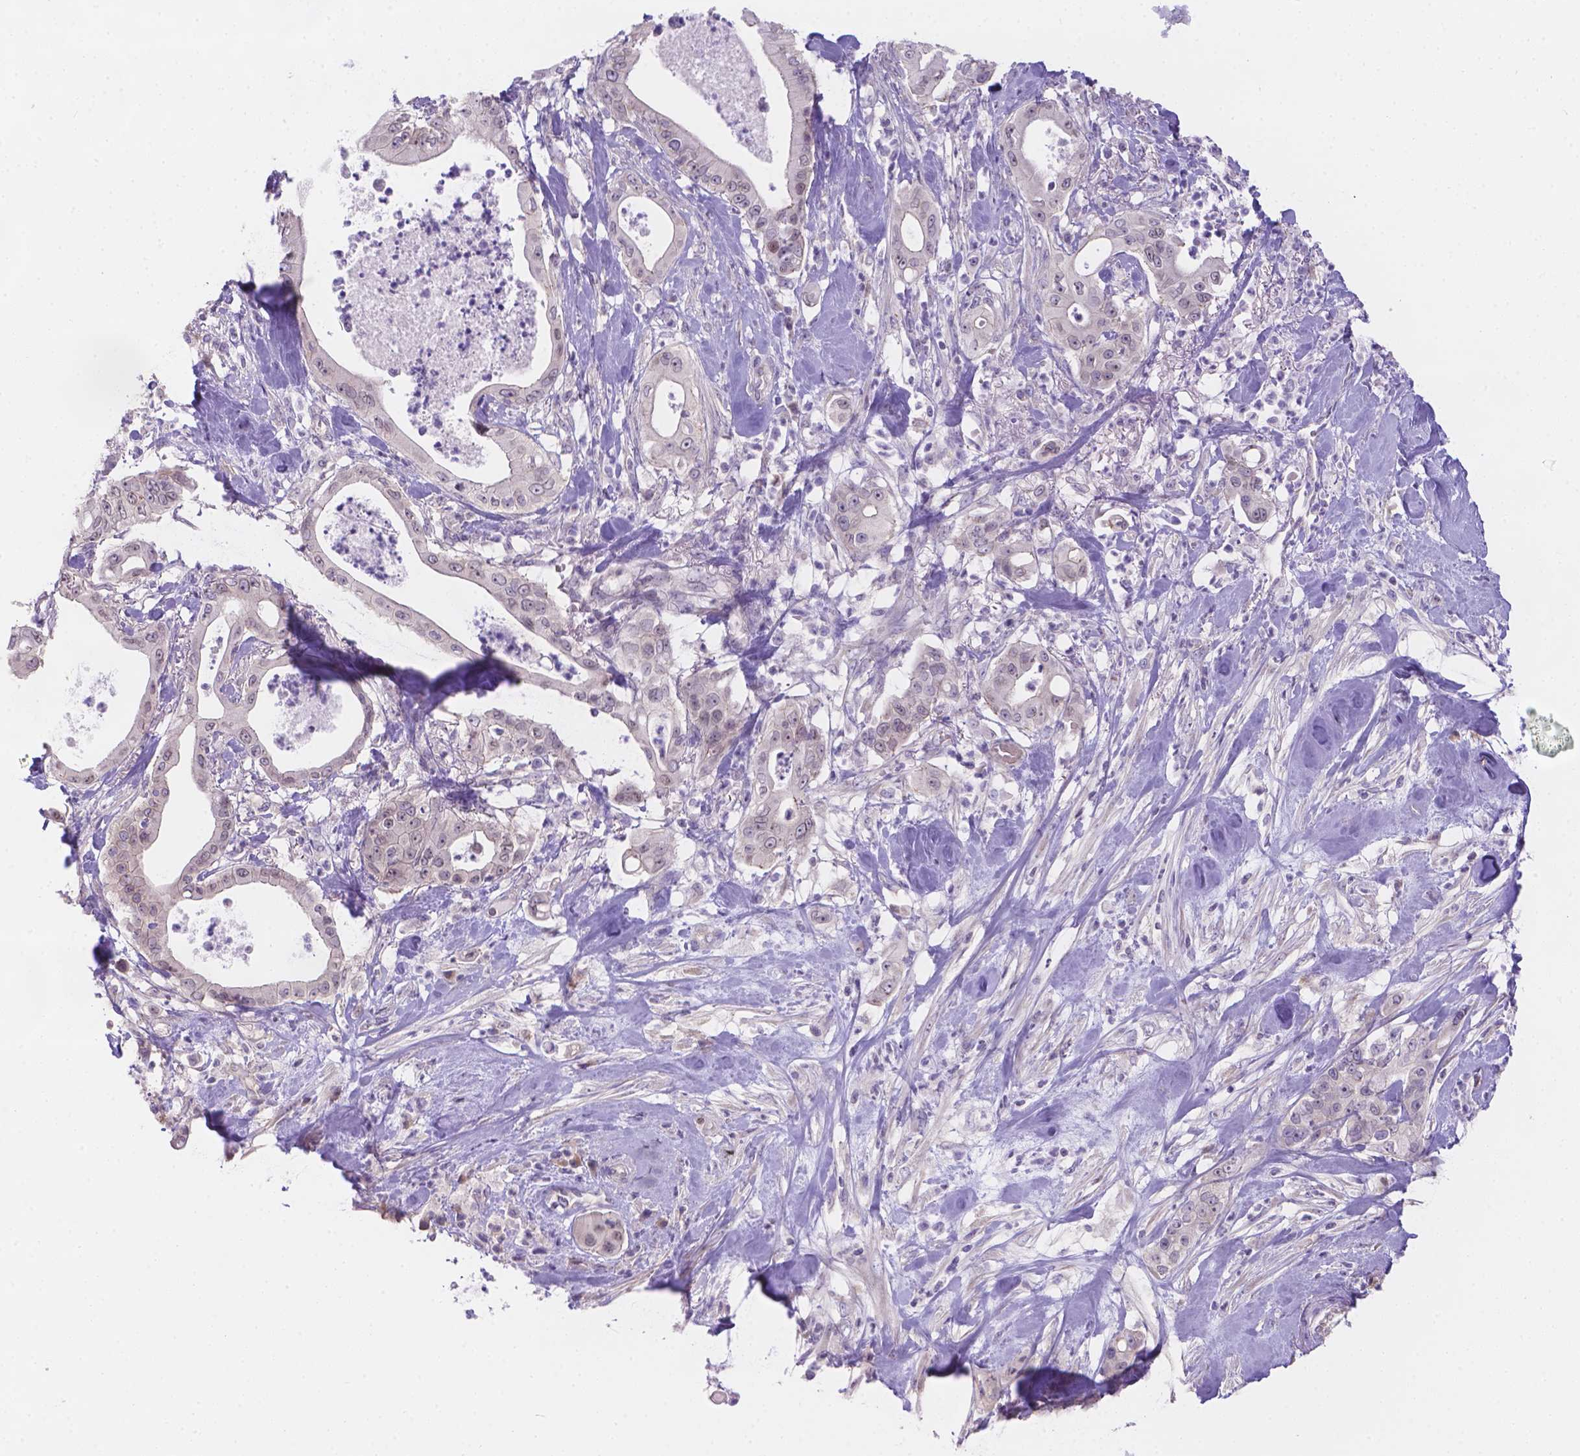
{"staining": {"intensity": "negative", "quantity": "none", "location": "none"}, "tissue": "pancreatic cancer", "cell_type": "Tumor cells", "image_type": "cancer", "snomed": [{"axis": "morphology", "description": "Adenocarcinoma, NOS"}, {"axis": "topography", "description": "Pancreas"}], "caption": "This is a histopathology image of immunohistochemistry staining of pancreatic cancer, which shows no staining in tumor cells.", "gene": "CD96", "patient": {"sex": "male", "age": 71}}